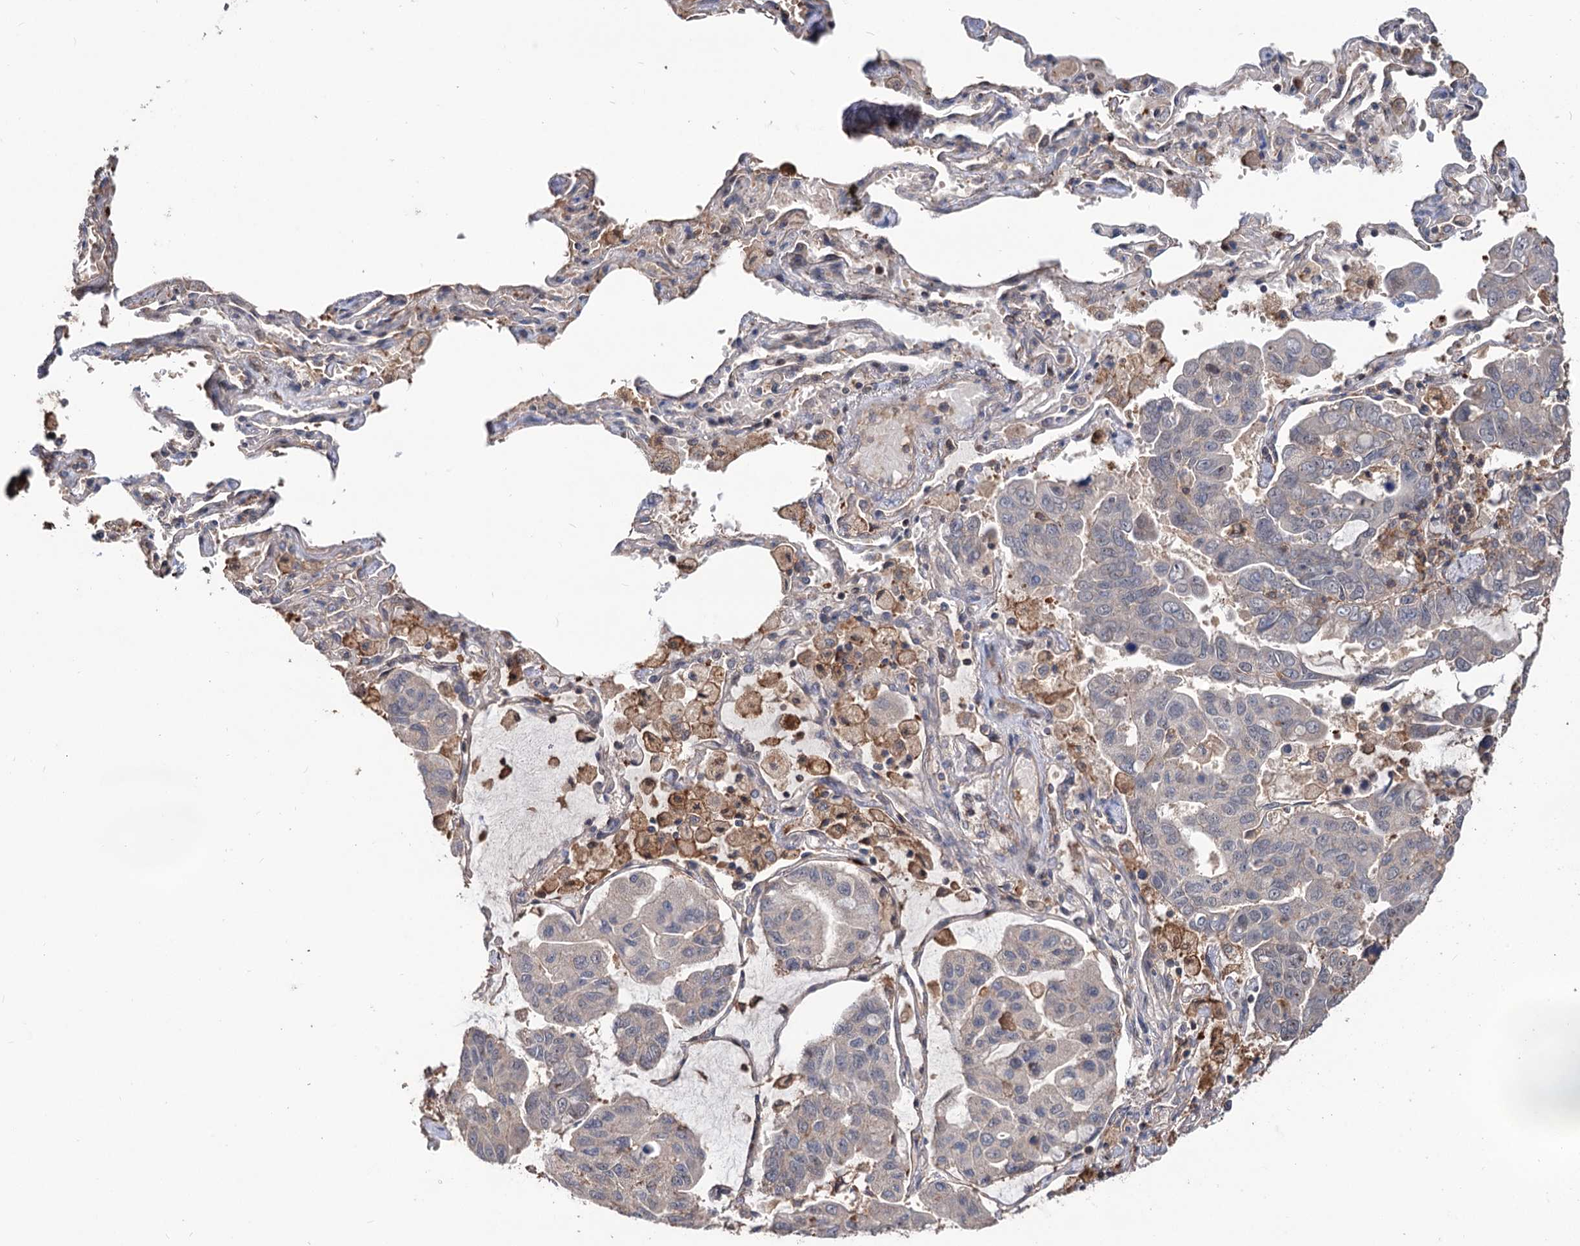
{"staining": {"intensity": "negative", "quantity": "none", "location": "none"}, "tissue": "lung cancer", "cell_type": "Tumor cells", "image_type": "cancer", "snomed": [{"axis": "morphology", "description": "Adenocarcinoma, NOS"}, {"axis": "topography", "description": "Lung"}], "caption": "Human lung cancer stained for a protein using IHC reveals no positivity in tumor cells.", "gene": "GRIP1", "patient": {"sex": "male", "age": 64}}